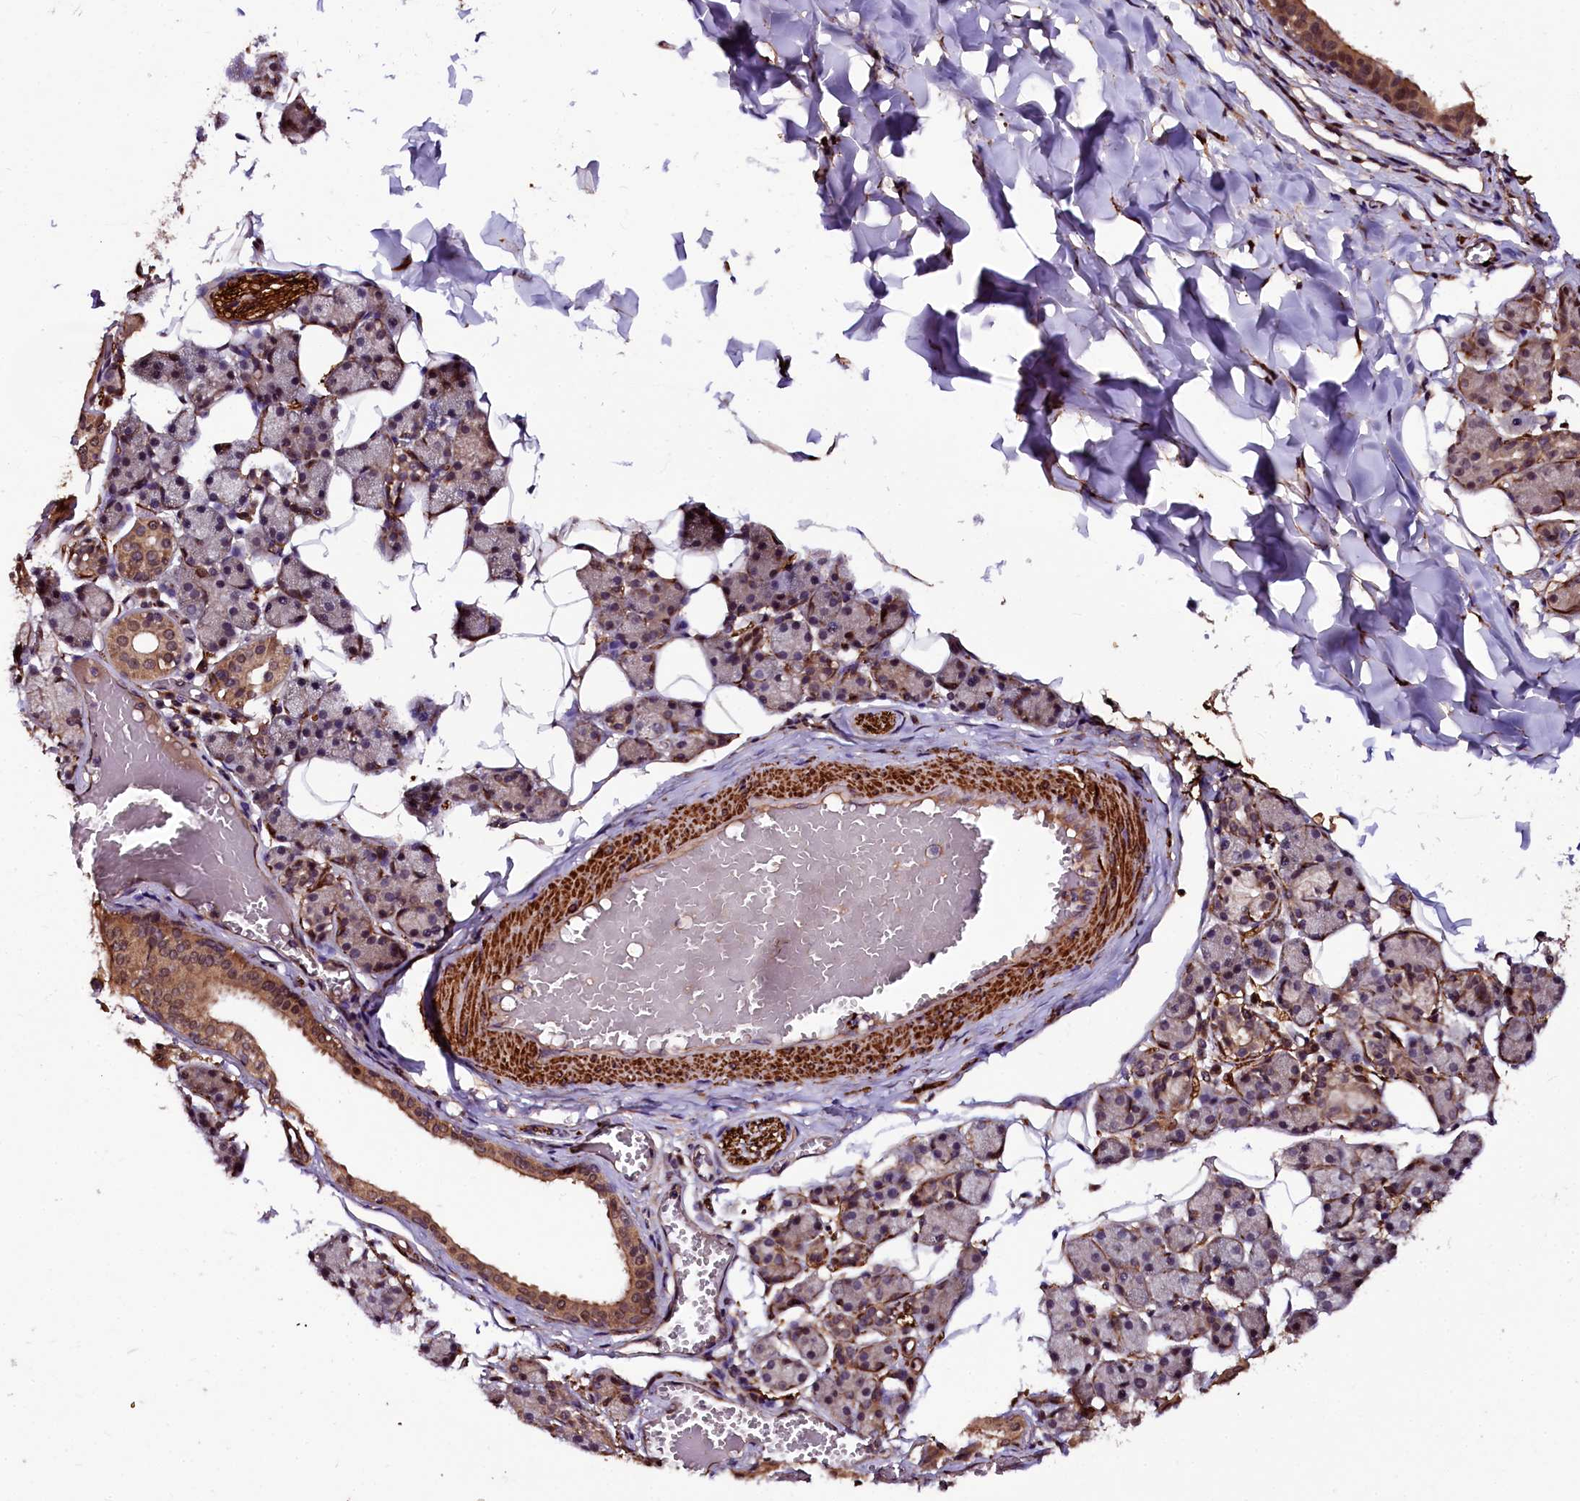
{"staining": {"intensity": "moderate", "quantity": "25%-75%", "location": "cytoplasmic/membranous,nuclear"}, "tissue": "salivary gland", "cell_type": "Glandular cells", "image_type": "normal", "snomed": [{"axis": "morphology", "description": "Normal tissue, NOS"}, {"axis": "topography", "description": "Salivary gland"}], "caption": "Protein staining by IHC exhibits moderate cytoplasmic/membranous,nuclear positivity in approximately 25%-75% of glandular cells in benign salivary gland. (brown staining indicates protein expression, while blue staining denotes nuclei).", "gene": "N4BP1", "patient": {"sex": "female", "age": 33}}